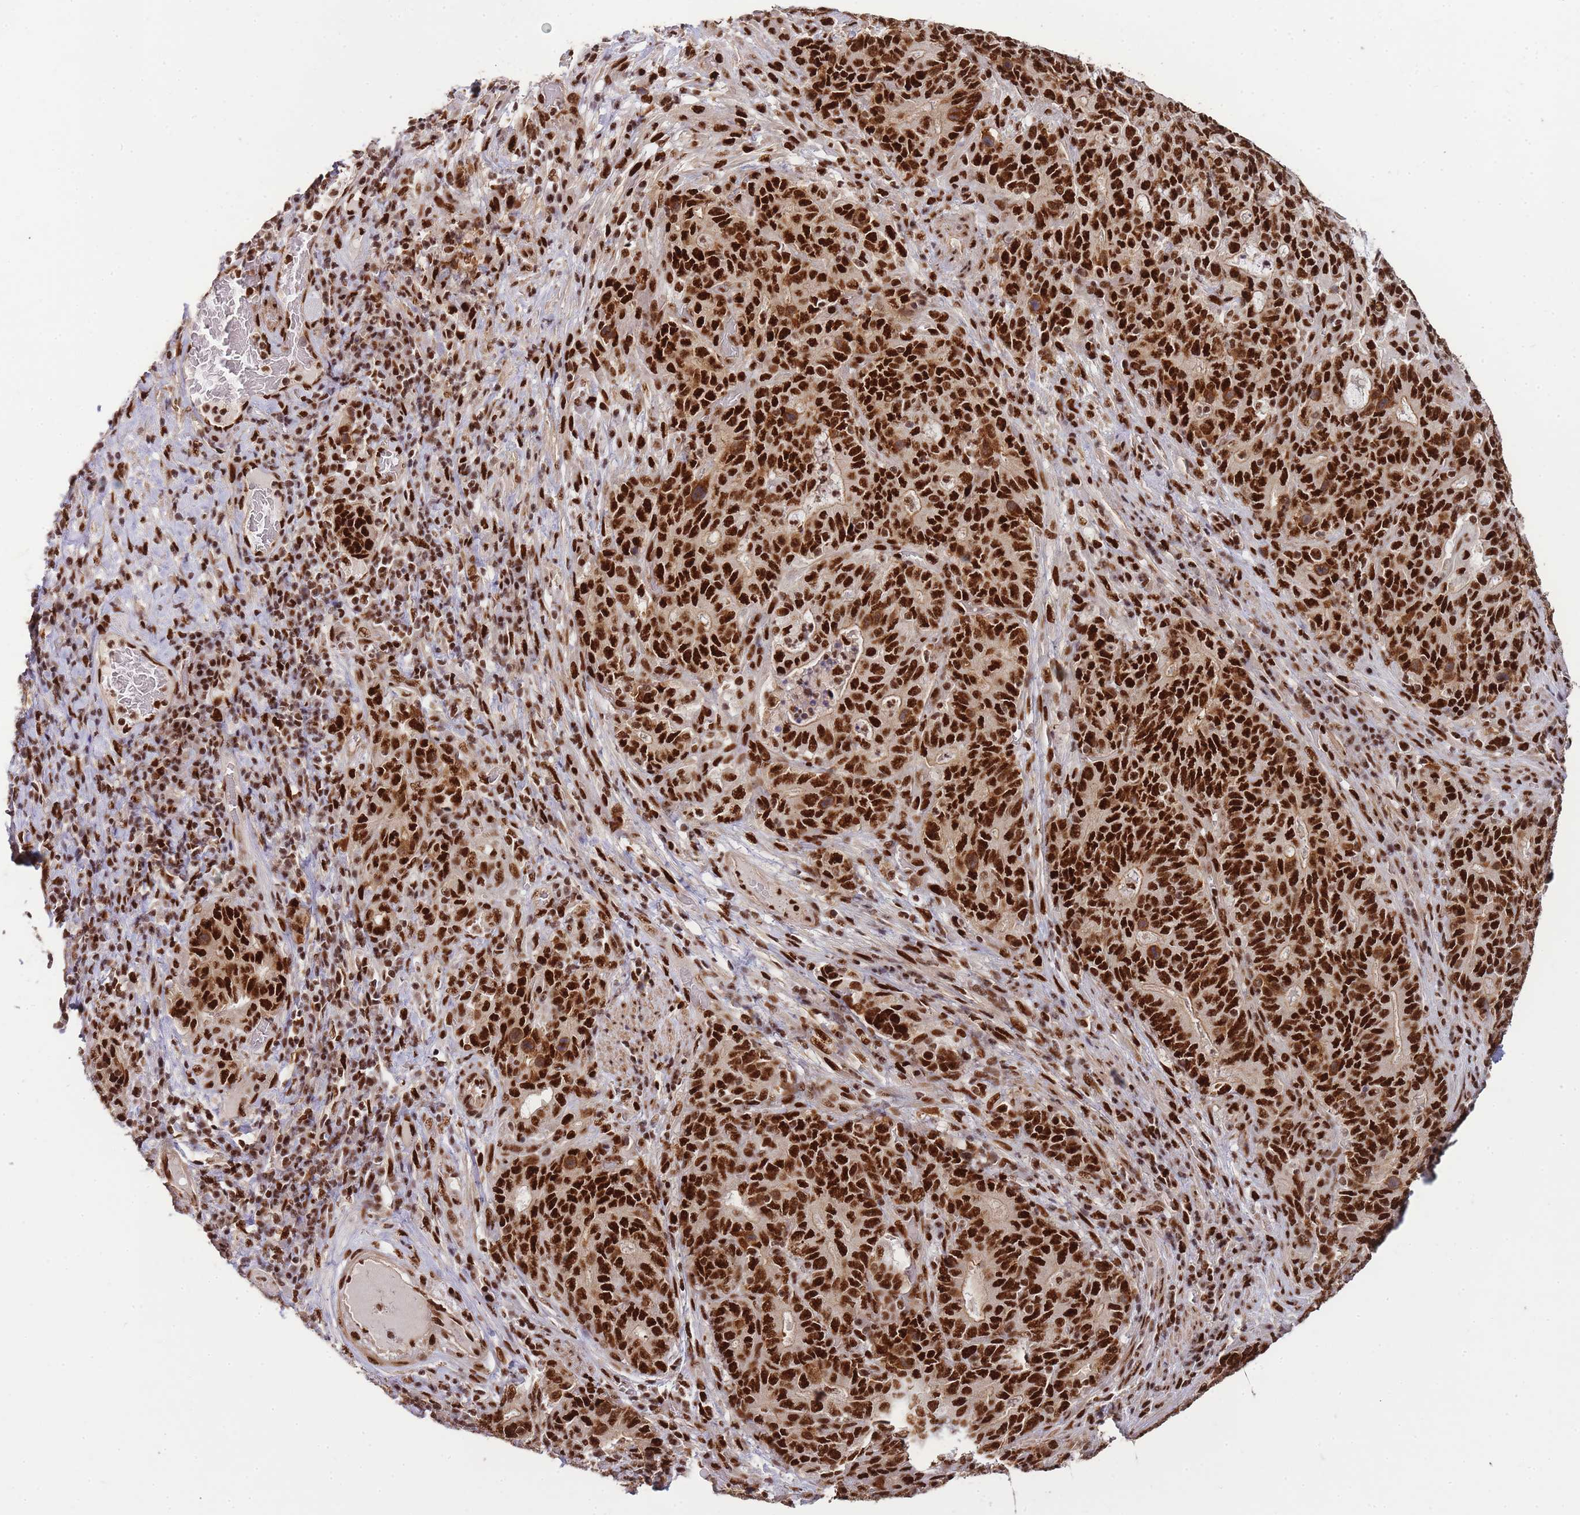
{"staining": {"intensity": "strong", "quantity": ">75%", "location": "nuclear"}, "tissue": "stomach cancer", "cell_type": "Tumor cells", "image_type": "cancer", "snomed": [{"axis": "morphology", "description": "Normal tissue, NOS"}, {"axis": "morphology", "description": "Adenocarcinoma, NOS"}, {"axis": "topography", "description": "Stomach"}], "caption": "This micrograph exhibits adenocarcinoma (stomach) stained with immunohistochemistry (IHC) to label a protein in brown. The nuclear of tumor cells show strong positivity for the protein. Nuclei are counter-stained blue.", "gene": "PRKDC", "patient": {"sex": "female", "age": 64}}